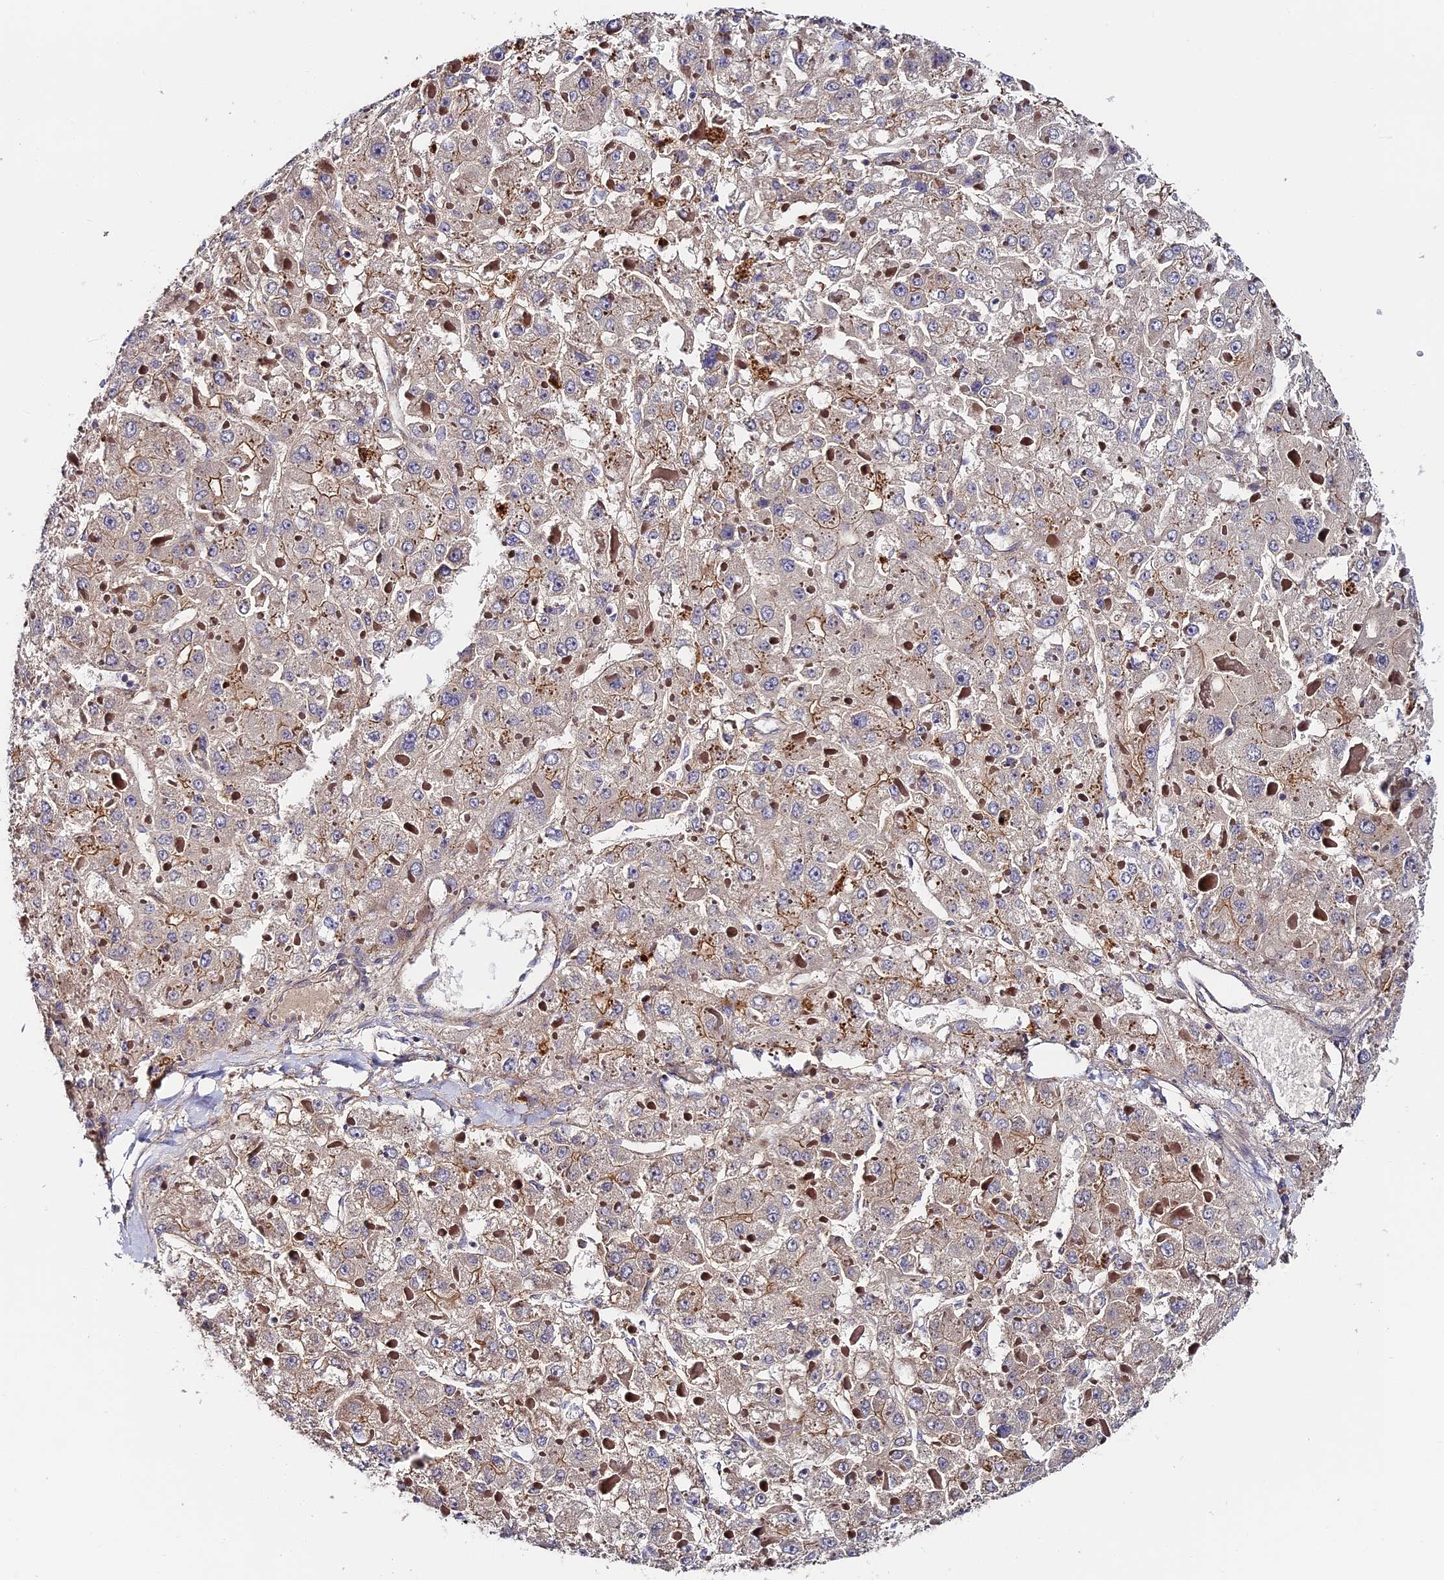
{"staining": {"intensity": "weak", "quantity": "<25%", "location": "cytoplasmic/membranous"}, "tissue": "liver cancer", "cell_type": "Tumor cells", "image_type": "cancer", "snomed": [{"axis": "morphology", "description": "Carcinoma, Hepatocellular, NOS"}, {"axis": "topography", "description": "Liver"}], "caption": "Histopathology image shows no protein staining in tumor cells of liver cancer tissue.", "gene": "MISP3", "patient": {"sex": "female", "age": 73}}